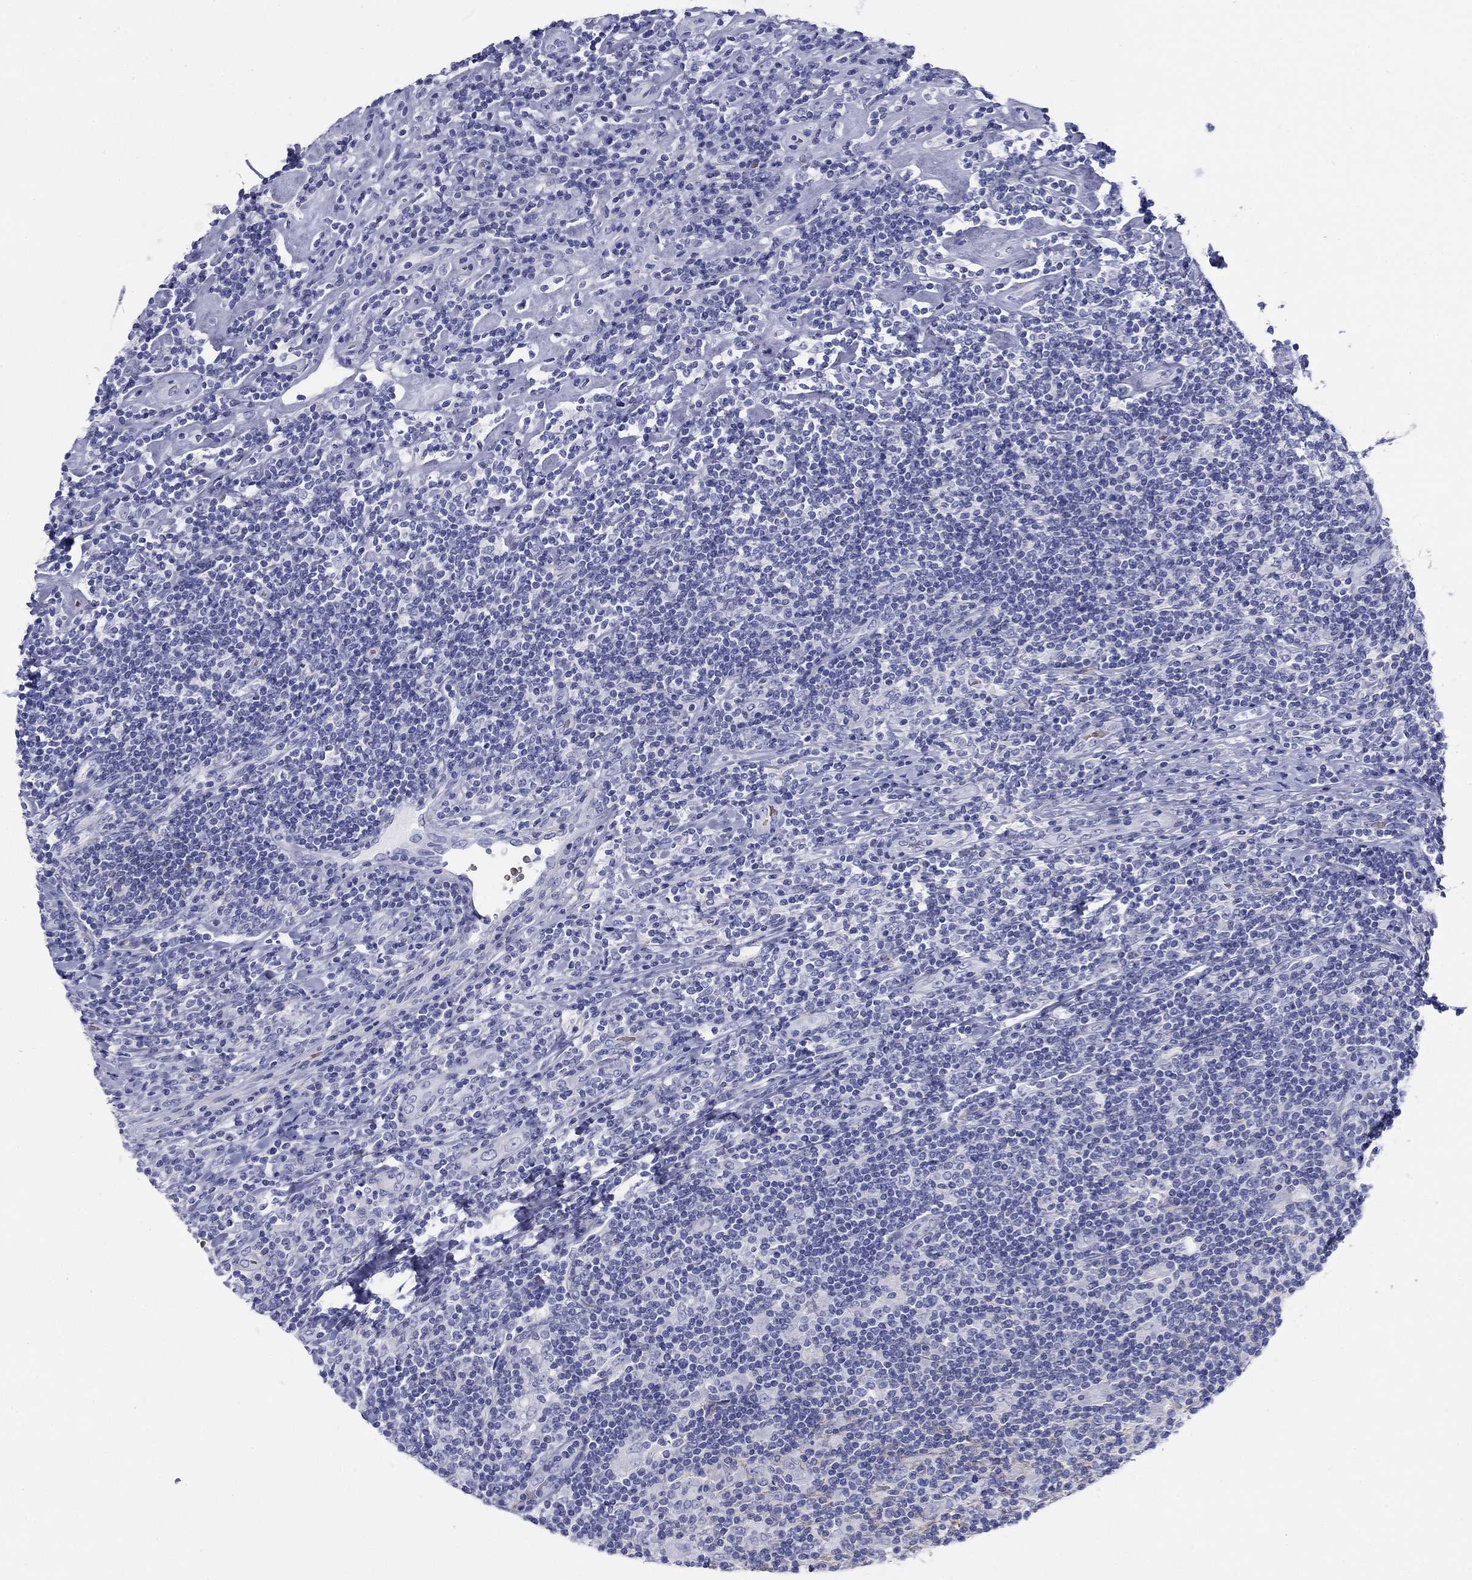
{"staining": {"intensity": "negative", "quantity": "none", "location": "none"}, "tissue": "lymphoma", "cell_type": "Tumor cells", "image_type": "cancer", "snomed": [{"axis": "morphology", "description": "Hodgkin's disease, NOS"}, {"axis": "topography", "description": "Lymph node"}], "caption": "The micrograph exhibits no significant positivity in tumor cells of Hodgkin's disease.", "gene": "GPC1", "patient": {"sex": "male", "age": 40}}